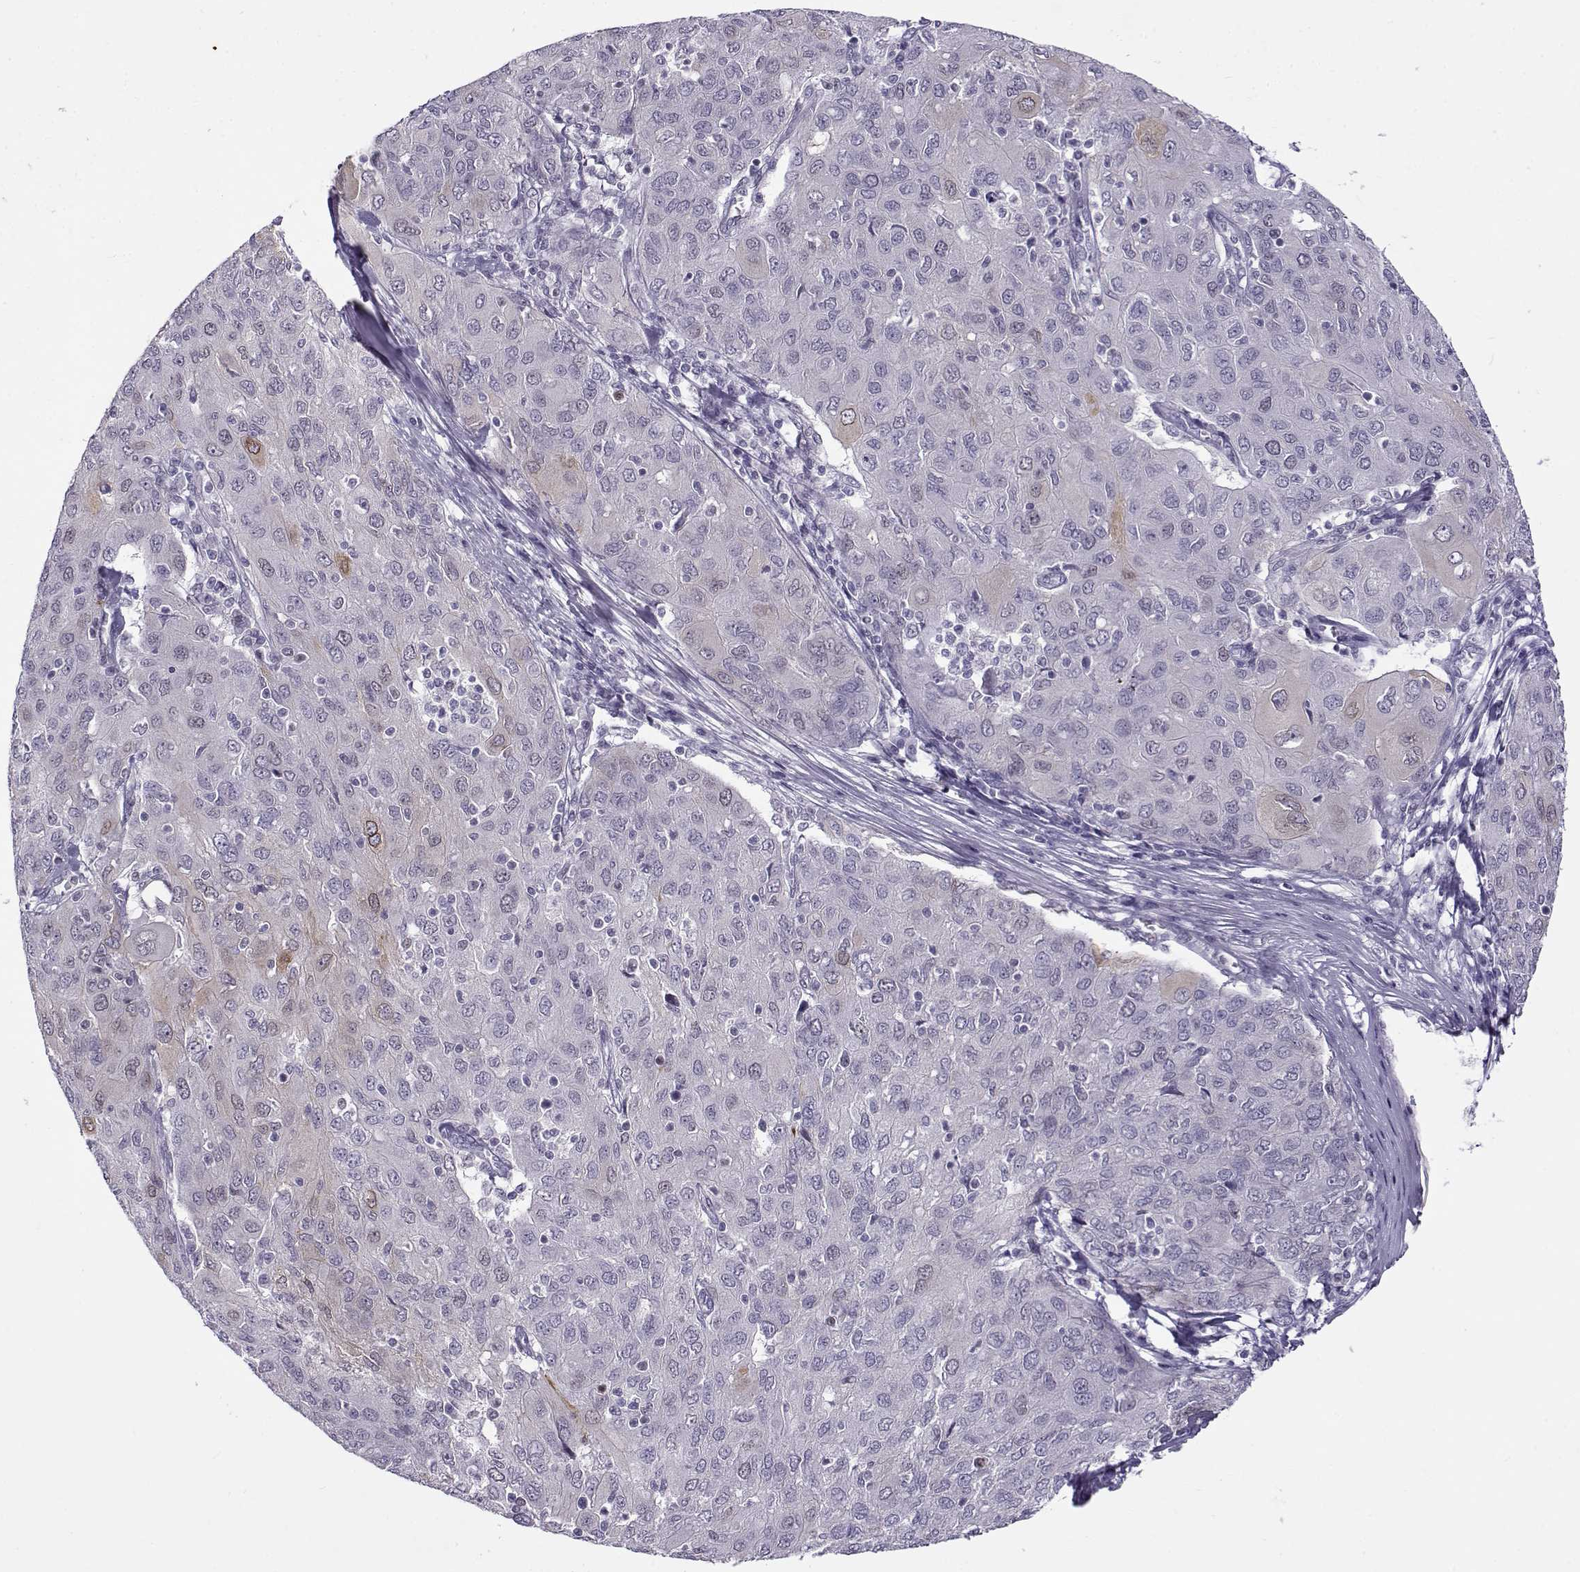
{"staining": {"intensity": "weak", "quantity": "<25%", "location": "cytoplasmic/membranous"}, "tissue": "ovarian cancer", "cell_type": "Tumor cells", "image_type": "cancer", "snomed": [{"axis": "morphology", "description": "Carcinoma, endometroid"}, {"axis": "topography", "description": "Ovary"}], "caption": "This is an IHC image of ovarian endometroid carcinoma. There is no staining in tumor cells.", "gene": "BACH1", "patient": {"sex": "female", "age": 50}}